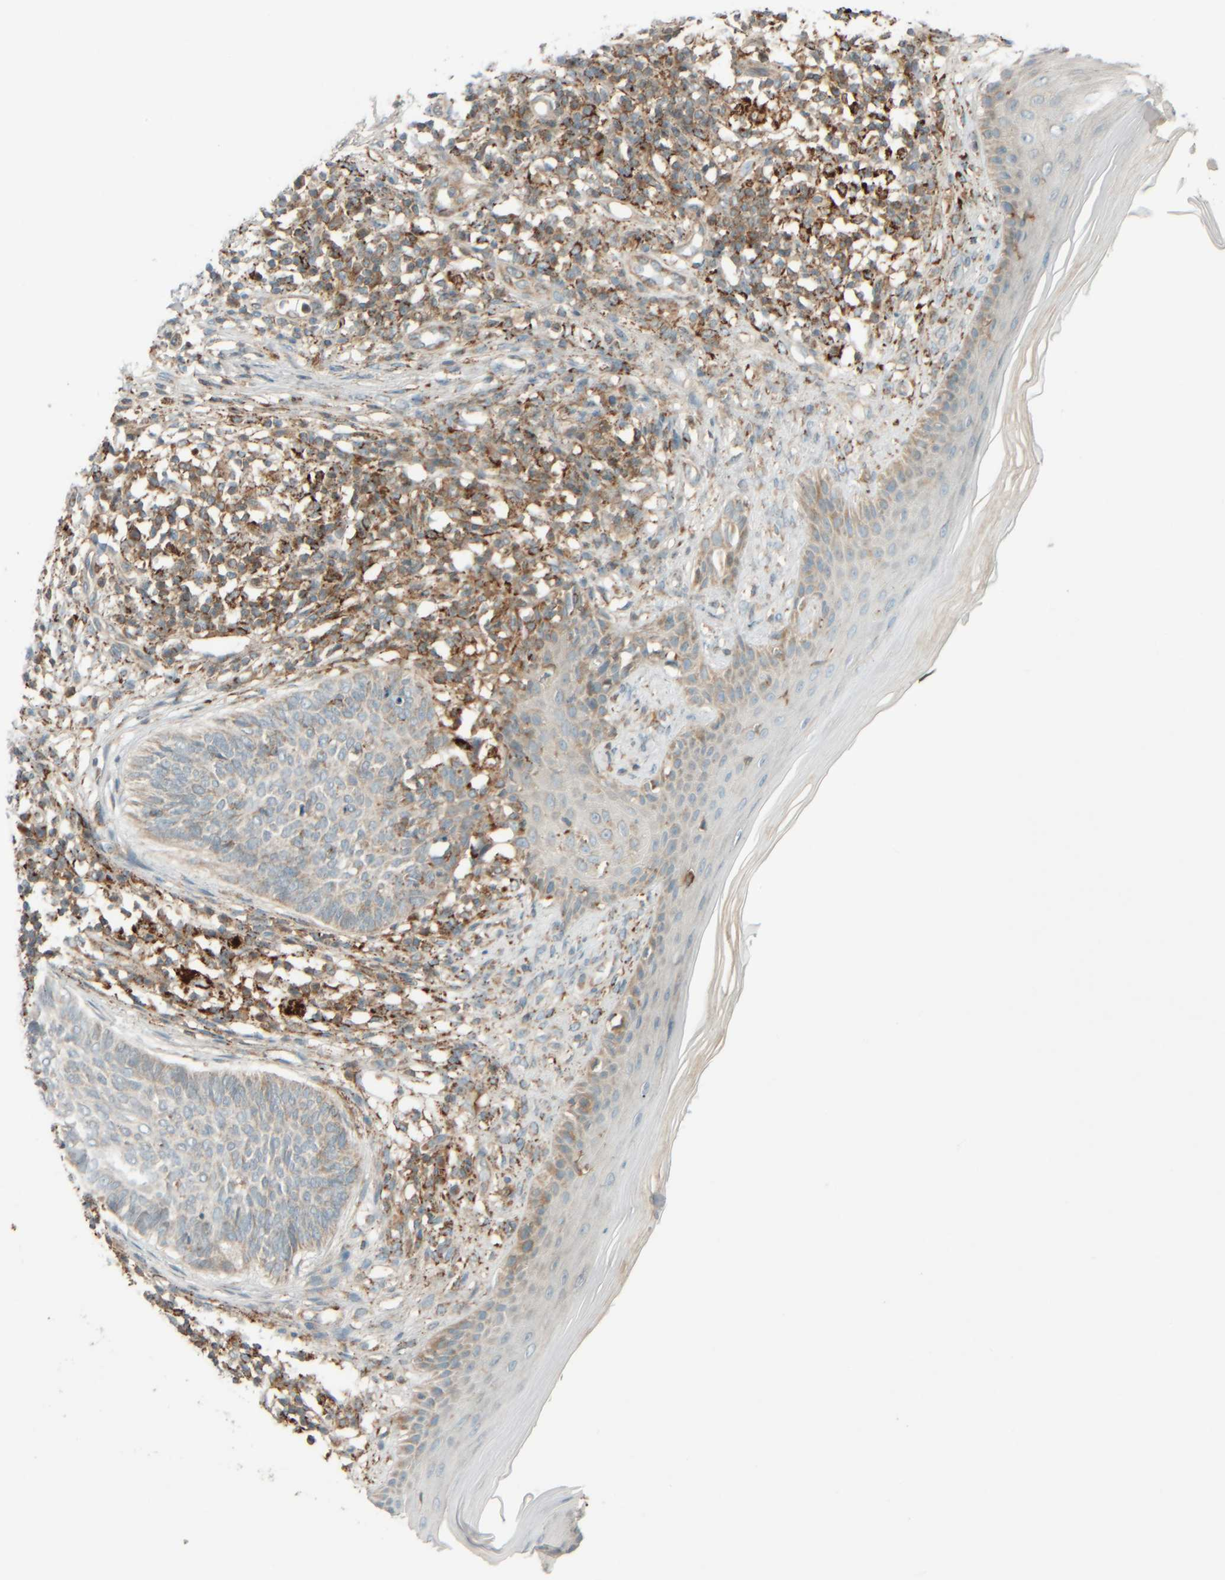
{"staining": {"intensity": "weak", "quantity": "<25%", "location": "cytoplasmic/membranous"}, "tissue": "skin cancer", "cell_type": "Tumor cells", "image_type": "cancer", "snomed": [{"axis": "morphology", "description": "Normal tissue, NOS"}, {"axis": "morphology", "description": "Basal cell carcinoma"}, {"axis": "topography", "description": "Skin"}], "caption": "The image reveals no significant staining in tumor cells of skin cancer (basal cell carcinoma).", "gene": "SPAG5", "patient": {"sex": "male", "age": 50}}